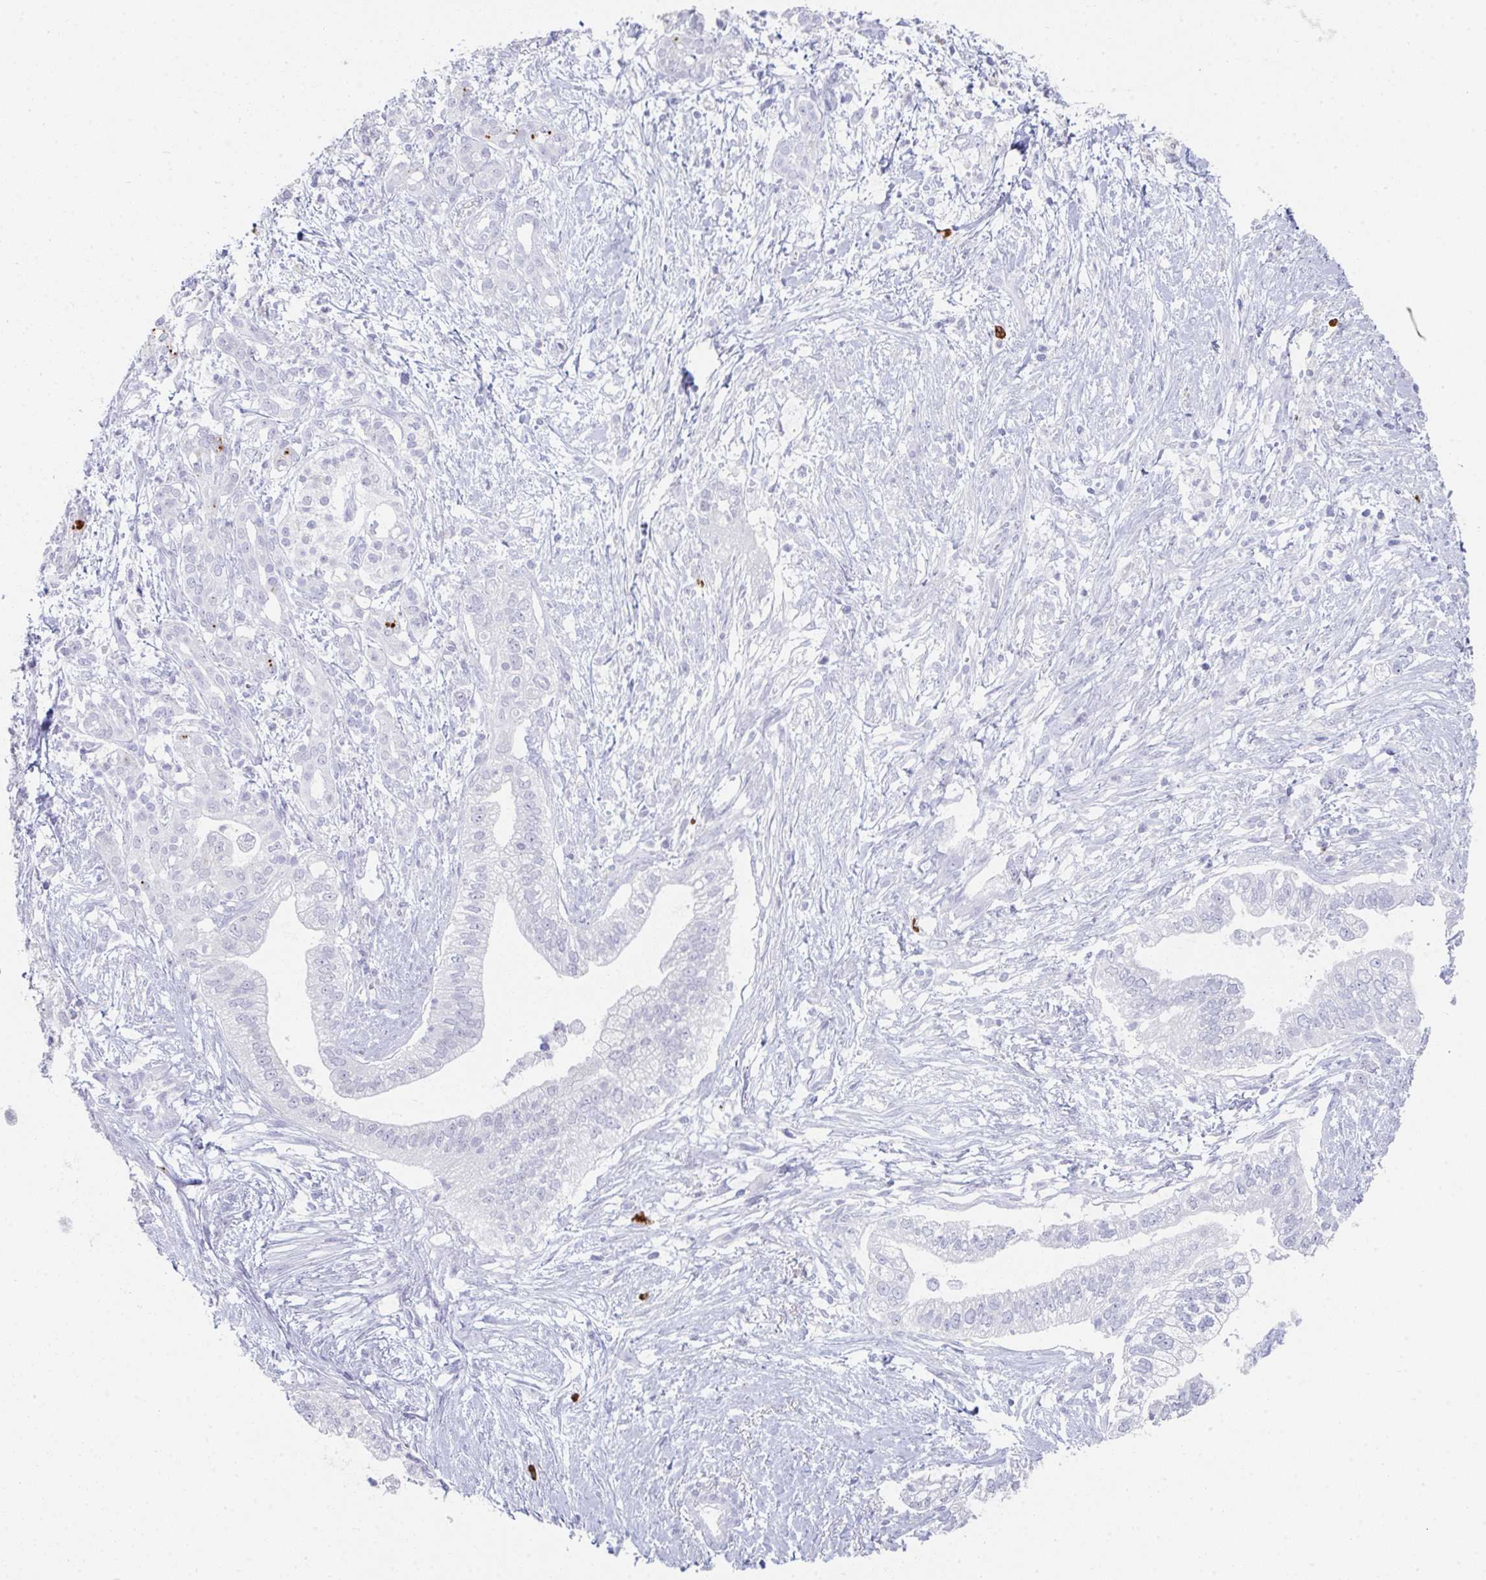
{"staining": {"intensity": "negative", "quantity": "none", "location": "none"}, "tissue": "pancreatic cancer", "cell_type": "Tumor cells", "image_type": "cancer", "snomed": [{"axis": "morphology", "description": "Adenocarcinoma, NOS"}, {"axis": "topography", "description": "Pancreas"}], "caption": "Tumor cells are negative for protein expression in human pancreatic adenocarcinoma.", "gene": "RUBCN", "patient": {"sex": "male", "age": 70}}